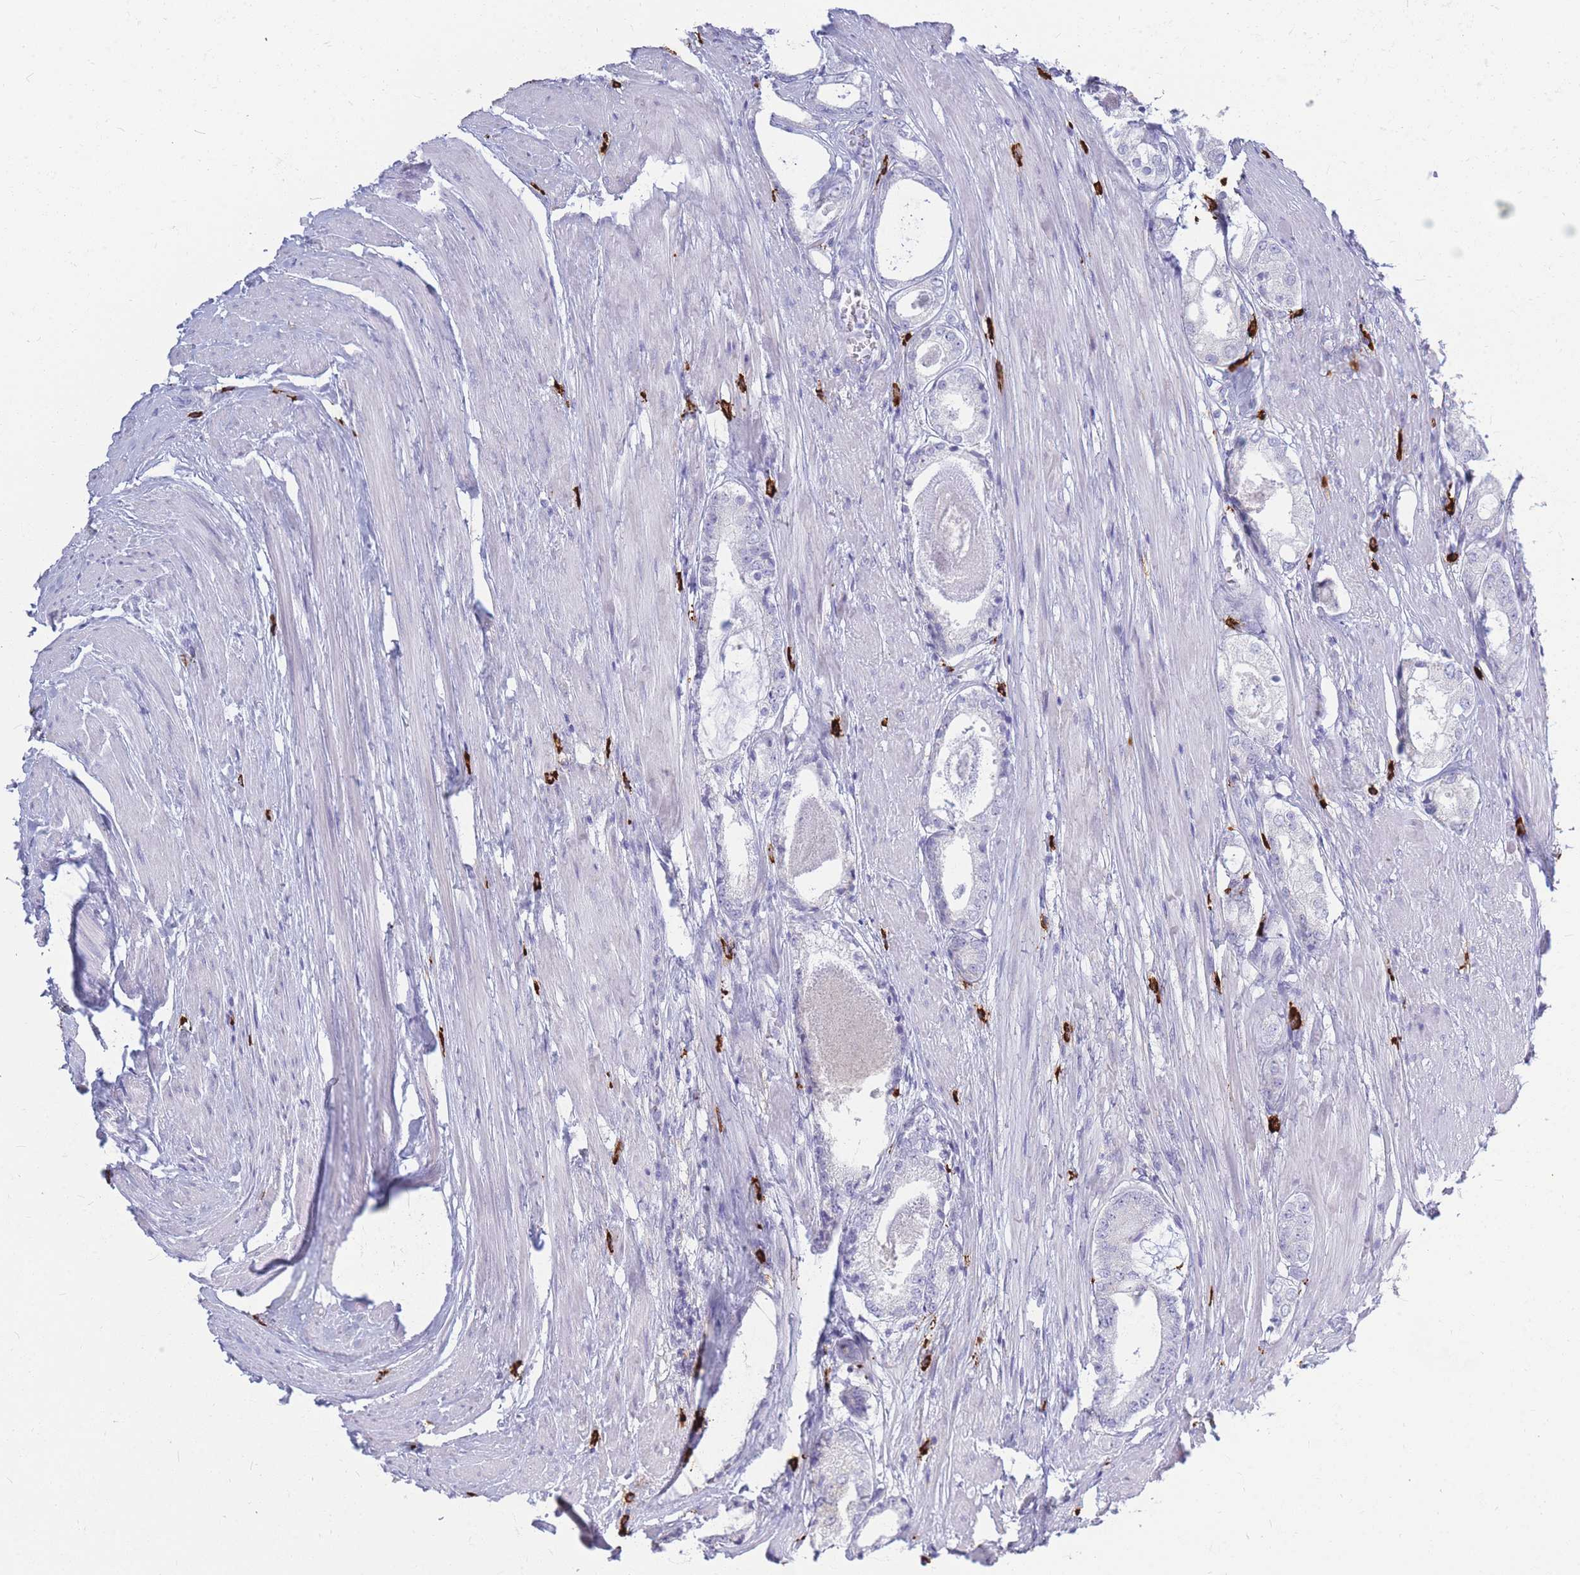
{"staining": {"intensity": "negative", "quantity": "none", "location": "none"}, "tissue": "prostate cancer", "cell_type": "Tumor cells", "image_type": "cancer", "snomed": [{"axis": "morphology", "description": "Adenocarcinoma, Low grade"}, {"axis": "topography", "description": "Prostate"}], "caption": "The immunohistochemistry histopathology image has no significant staining in tumor cells of prostate cancer (low-grade adenocarcinoma) tissue.", "gene": "TPSD1", "patient": {"sex": "male", "age": 68}}